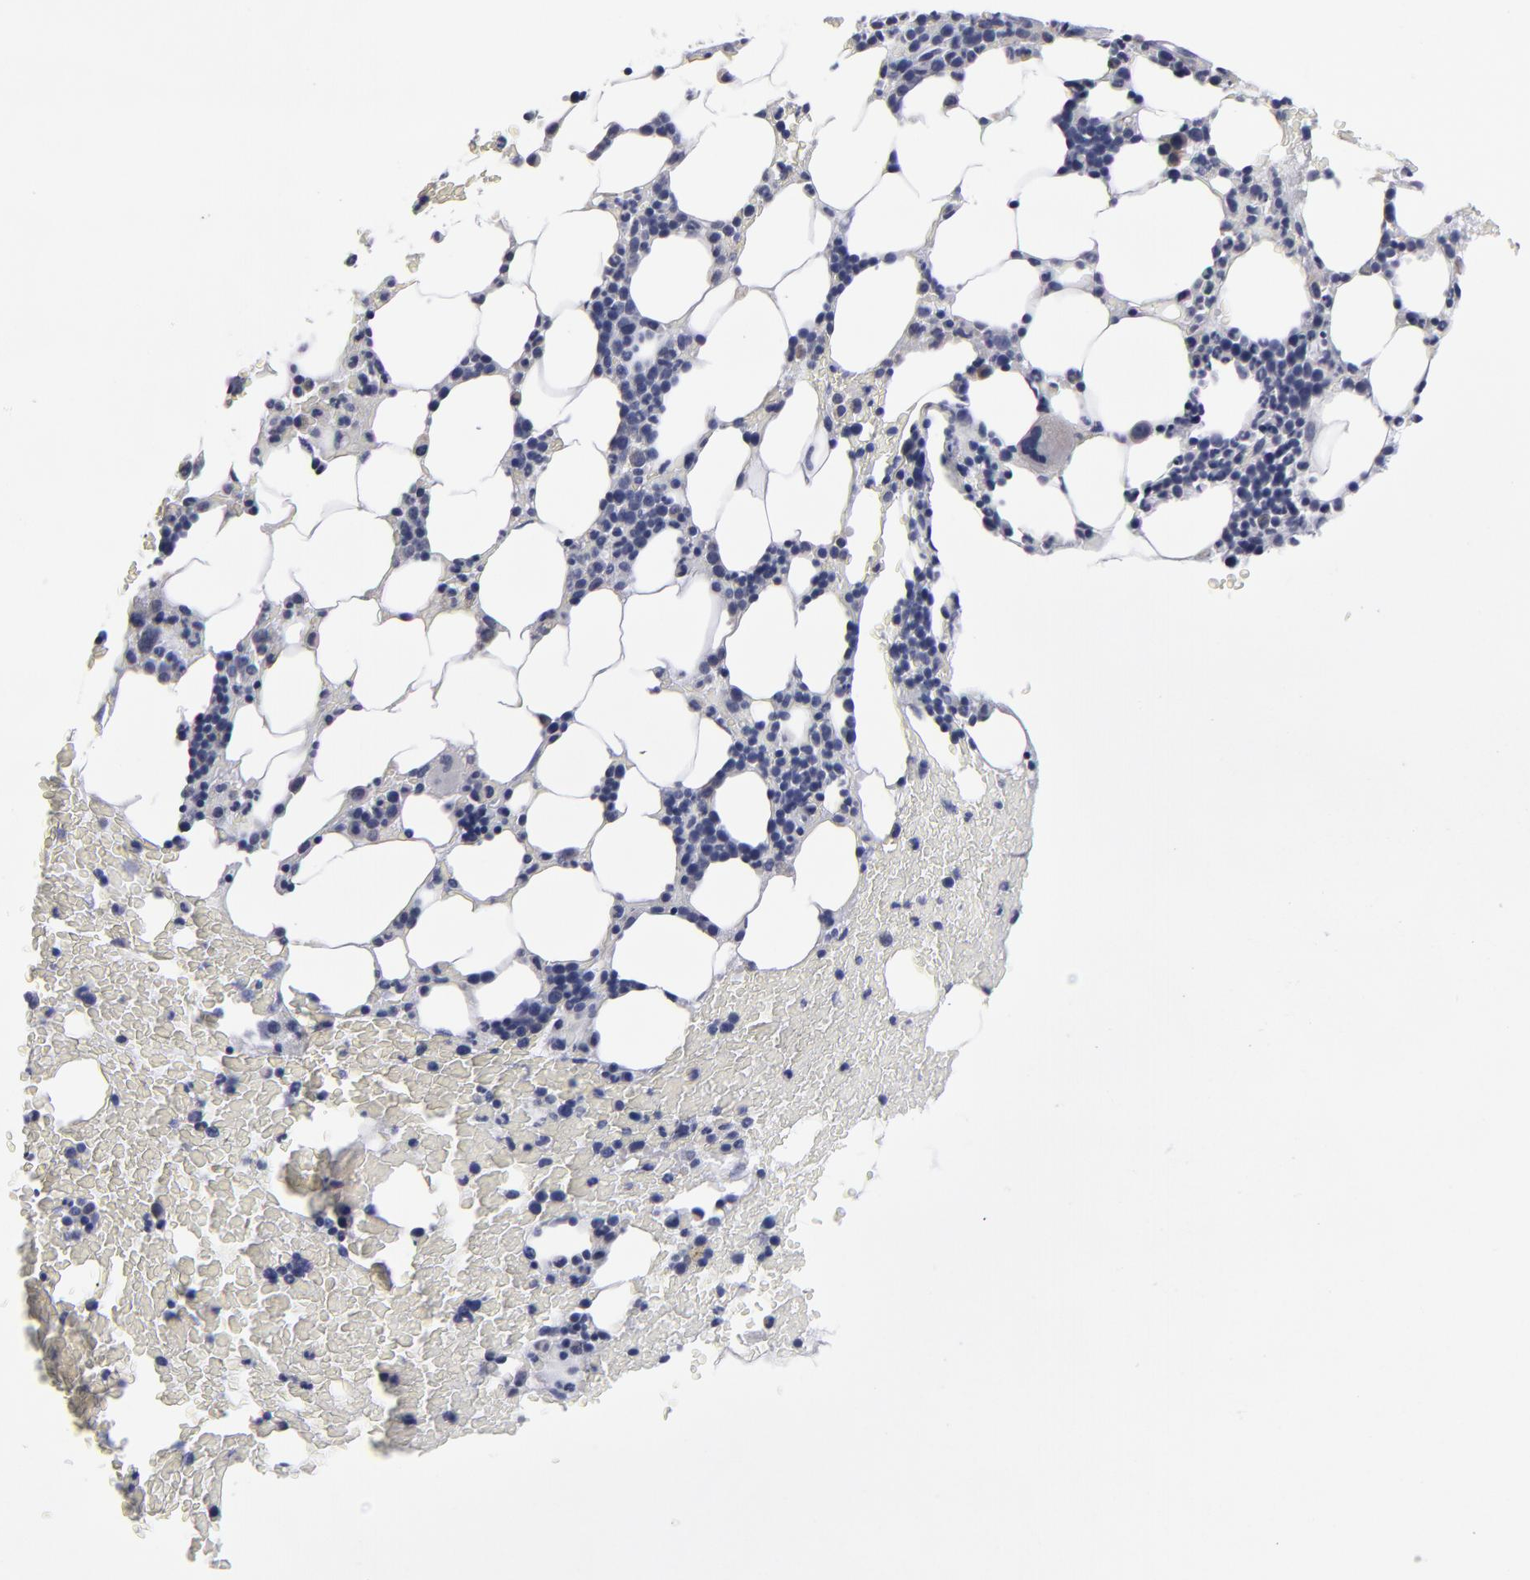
{"staining": {"intensity": "weak", "quantity": "<25%", "location": "cytoplasmic/membranous"}, "tissue": "bone marrow", "cell_type": "Hematopoietic cells", "image_type": "normal", "snomed": [{"axis": "morphology", "description": "Normal tissue, NOS"}, {"axis": "topography", "description": "Bone marrow"}], "caption": "DAB immunohistochemical staining of benign human bone marrow displays no significant expression in hematopoietic cells.", "gene": "CCDC80", "patient": {"sex": "female", "age": 84}}